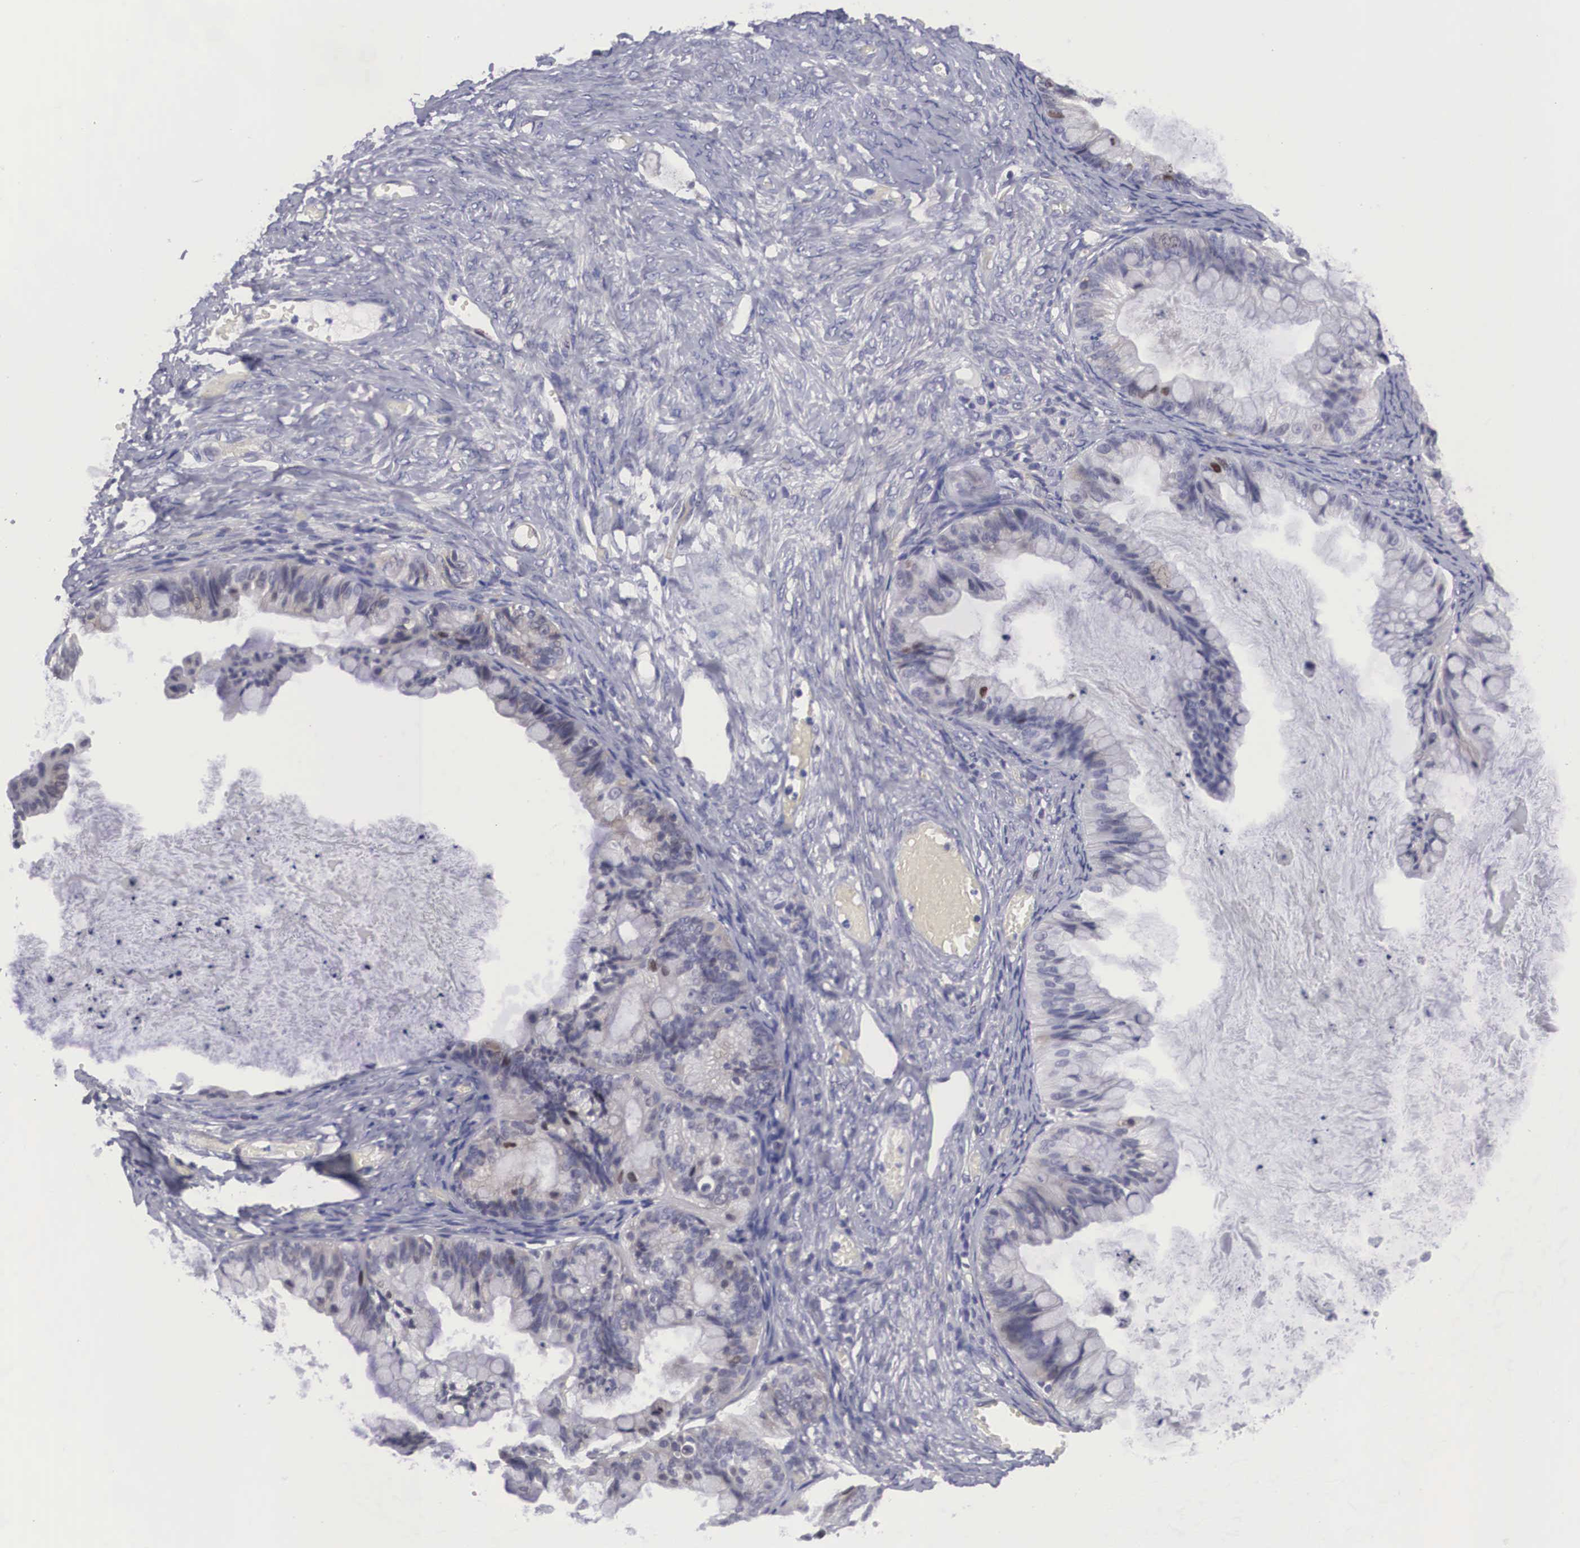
{"staining": {"intensity": "moderate", "quantity": "<25%", "location": "nuclear"}, "tissue": "ovarian cancer", "cell_type": "Tumor cells", "image_type": "cancer", "snomed": [{"axis": "morphology", "description": "Cystadenocarcinoma, mucinous, NOS"}, {"axis": "topography", "description": "Ovary"}], "caption": "Immunohistochemistry image of human ovarian mucinous cystadenocarcinoma stained for a protein (brown), which displays low levels of moderate nuclear expression in about <25% of tumor cells.", "gene": "MAST4", "patient": {"sex": "female", "age": 57}}